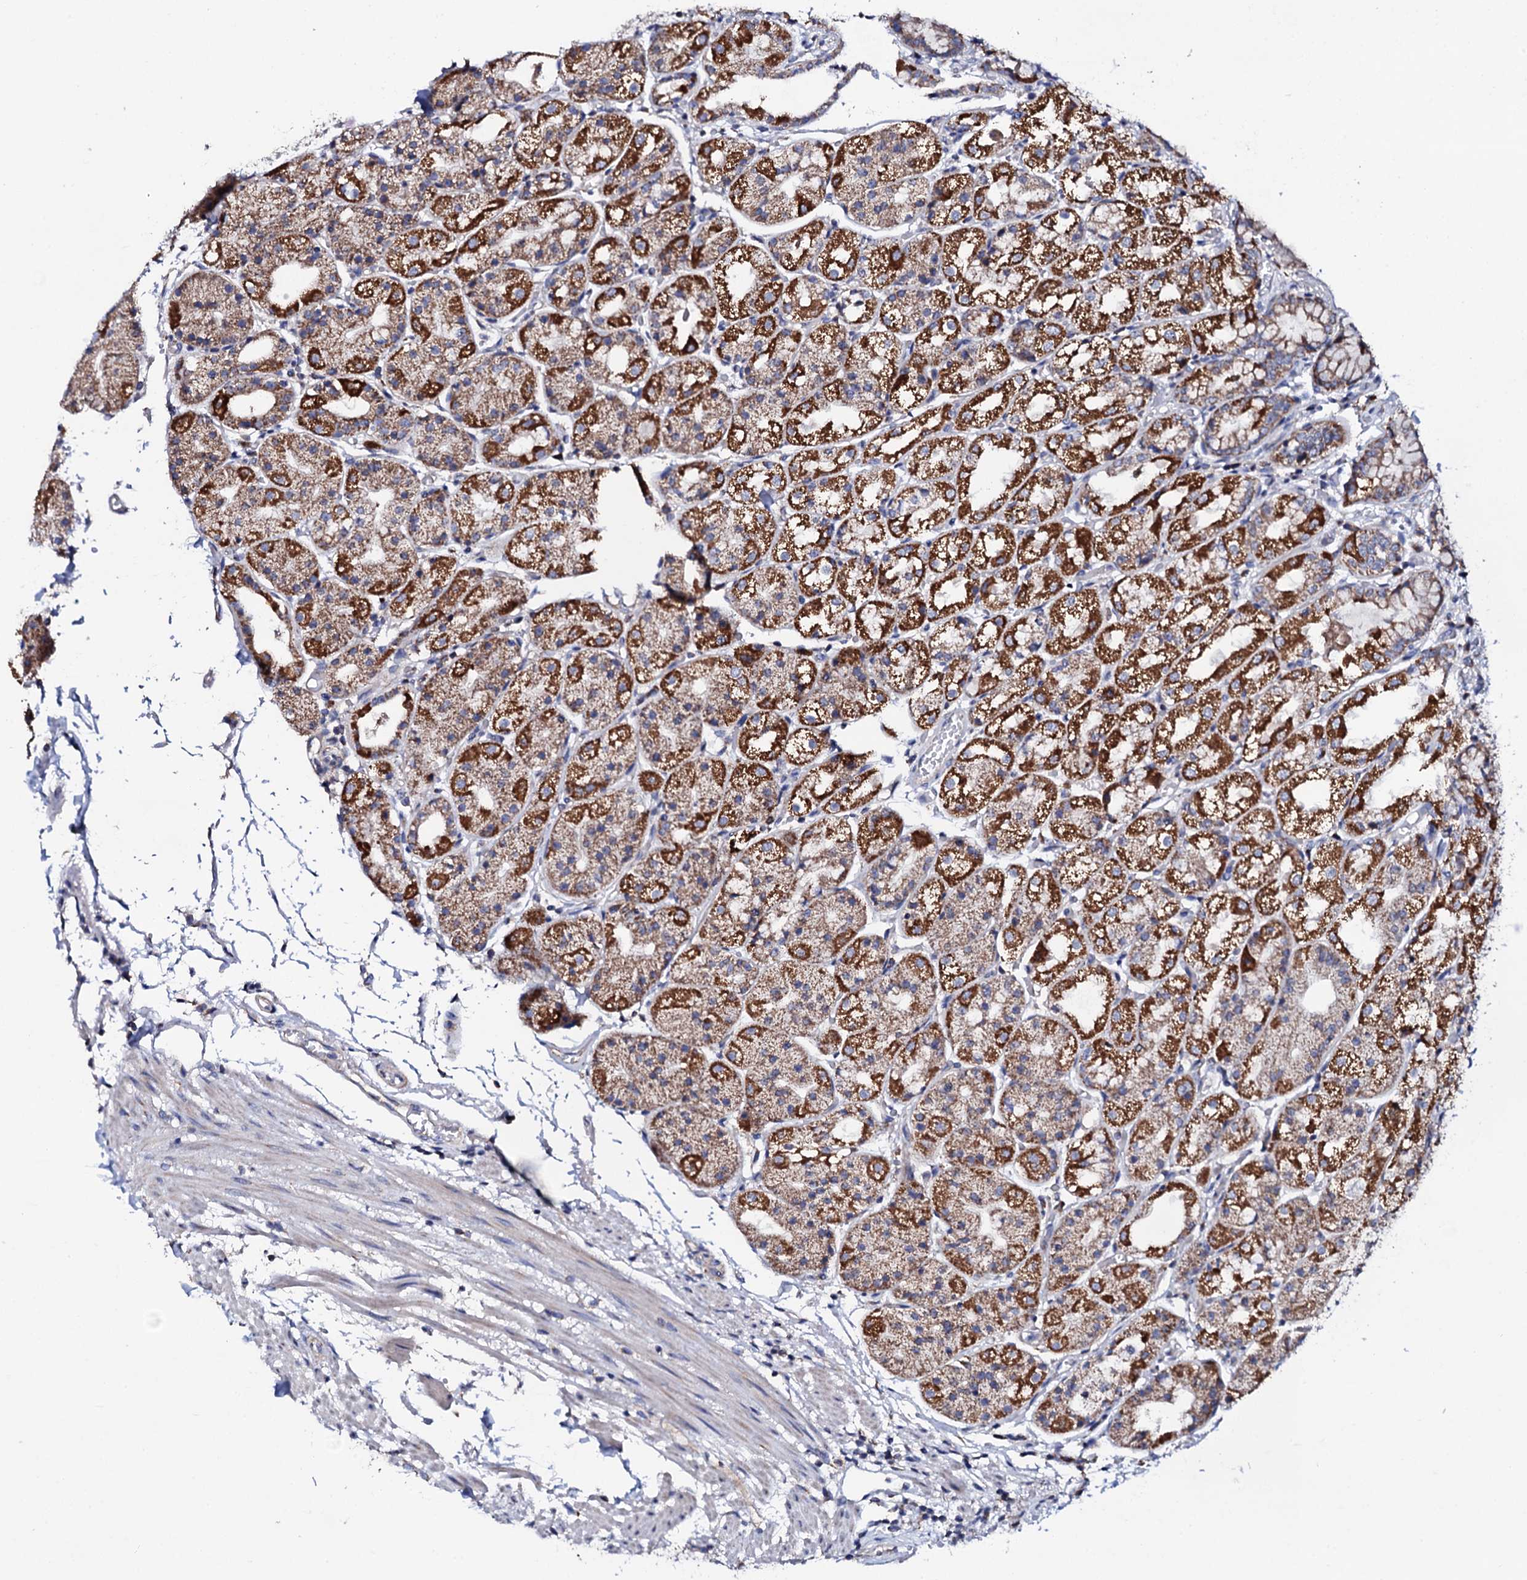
{"staining": {"intensity": "strong", "quantity": "25%-75%", "location": "cytoplasmic/membranous"}, "tissue": "stomach", "cell_type": "Glandular cells", "image_type": "normal", "snomed": [{"axis": "morphology", "description": "Normal tissue, NOS"}, {"axis": "topography", "description": "Stomach, upper"}], "caption": "The photomicrograph reveals immunohistochemical staining of unremarkable stomach. There is strong cytoplasmic/membranous staining is identified in approximately 25%-75% of glandular cells.", "gene": "TCAF2C", "patient": {"sex": "male", "age": 72}}